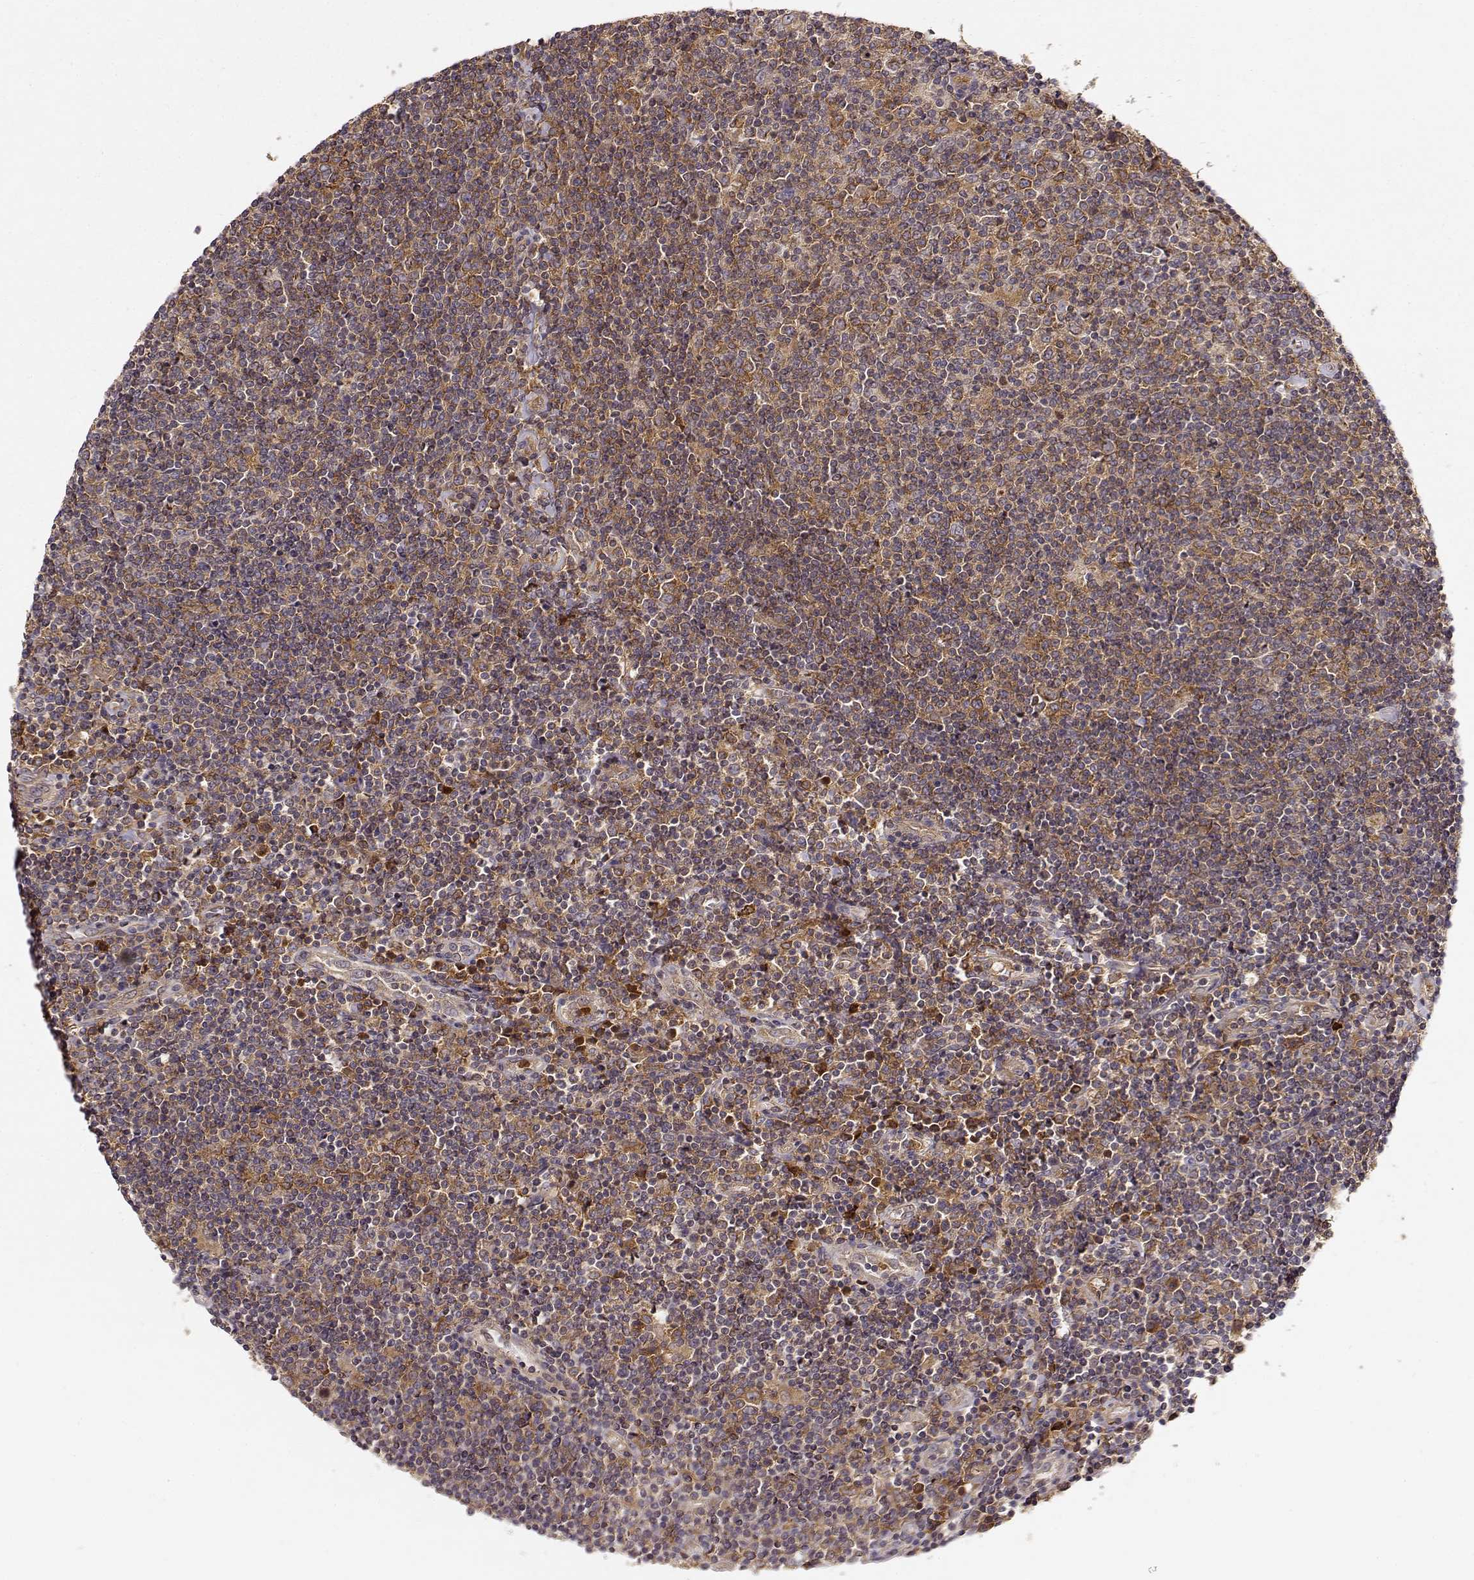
{"staining": {"intensity": "weak", "quantity": ">75%", "location": "cytoplasmic/membranous"}, "tissue": "lymphoma", "cell_type": "Tumor cells", "image_type": "cancer", "snomed": [{"axis": "morphology", "description": "Hodgkin's disease, NOS"}, {"axis": "topography", "description": "Lymph node"}], "caption": "Lymphoma was stained to show a protein in brown. There is low levels of weak cytoplasmic/membranous positivity in about >75% of tumor cells. (Brightfield microscopy of DAB IHC at high magnification).", "gene": "ARHGEF2", "patient": {"sex": "male", "age": 40}}